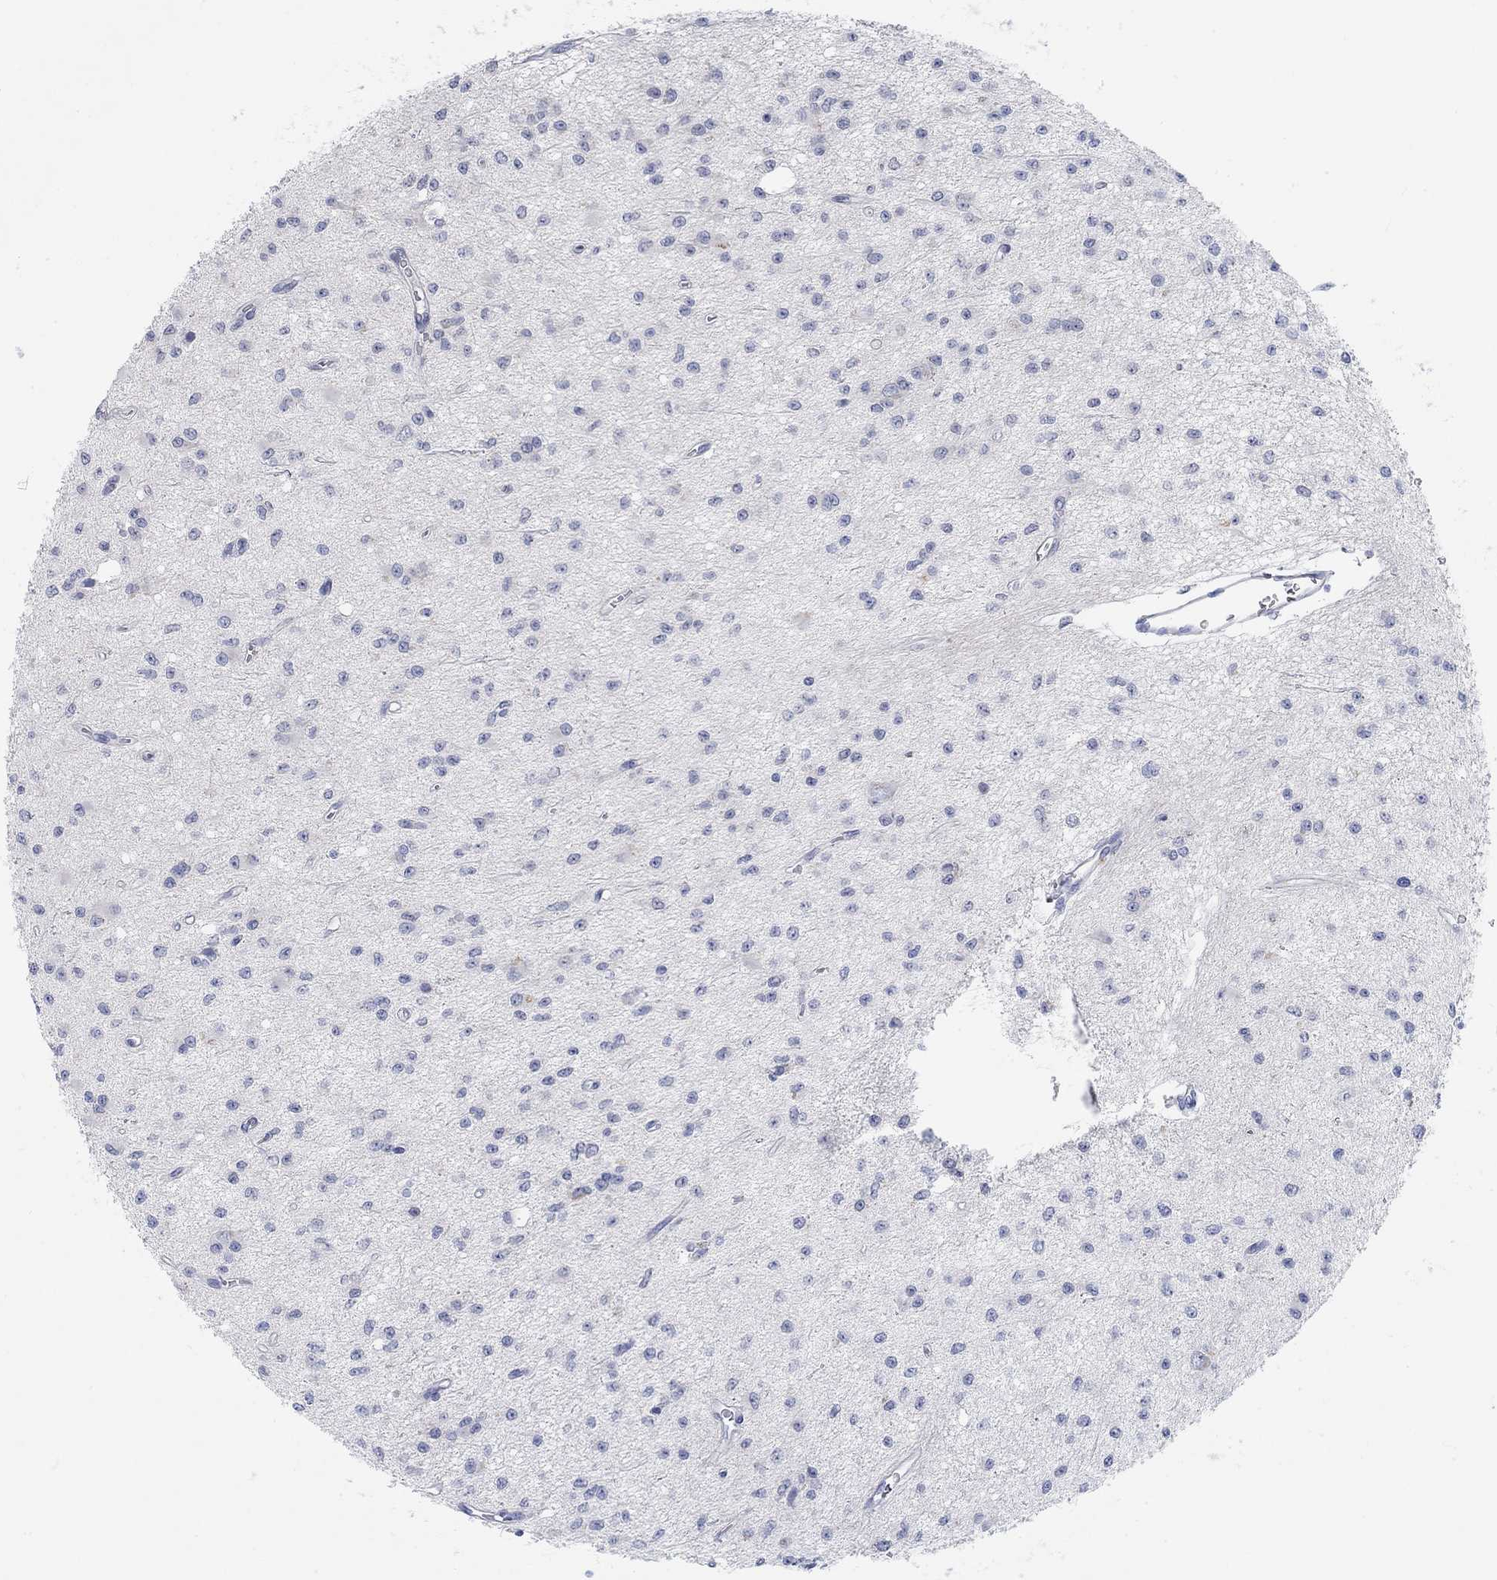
{"staining": {"intensity": "negative", "quantity": "none", "location": "none"}, "tissue": "glioma", "cell_type": "Tumor cells", "image_type": "cancer", "snomed": [{"axis": "morphology", "description": "Glioma, malignant, Low grade"}, {"axis": "topography", "description": "Brain"}], "caption": "This photomicrograph is of malignant glioma (low-grade) stained with IHC to label a protein in brown with the nuclei are counter-stained blue. There is no expression in tumor cells.", "gene": "ATP6V1E2", "patient": {"sex": "female", "age": 45}}